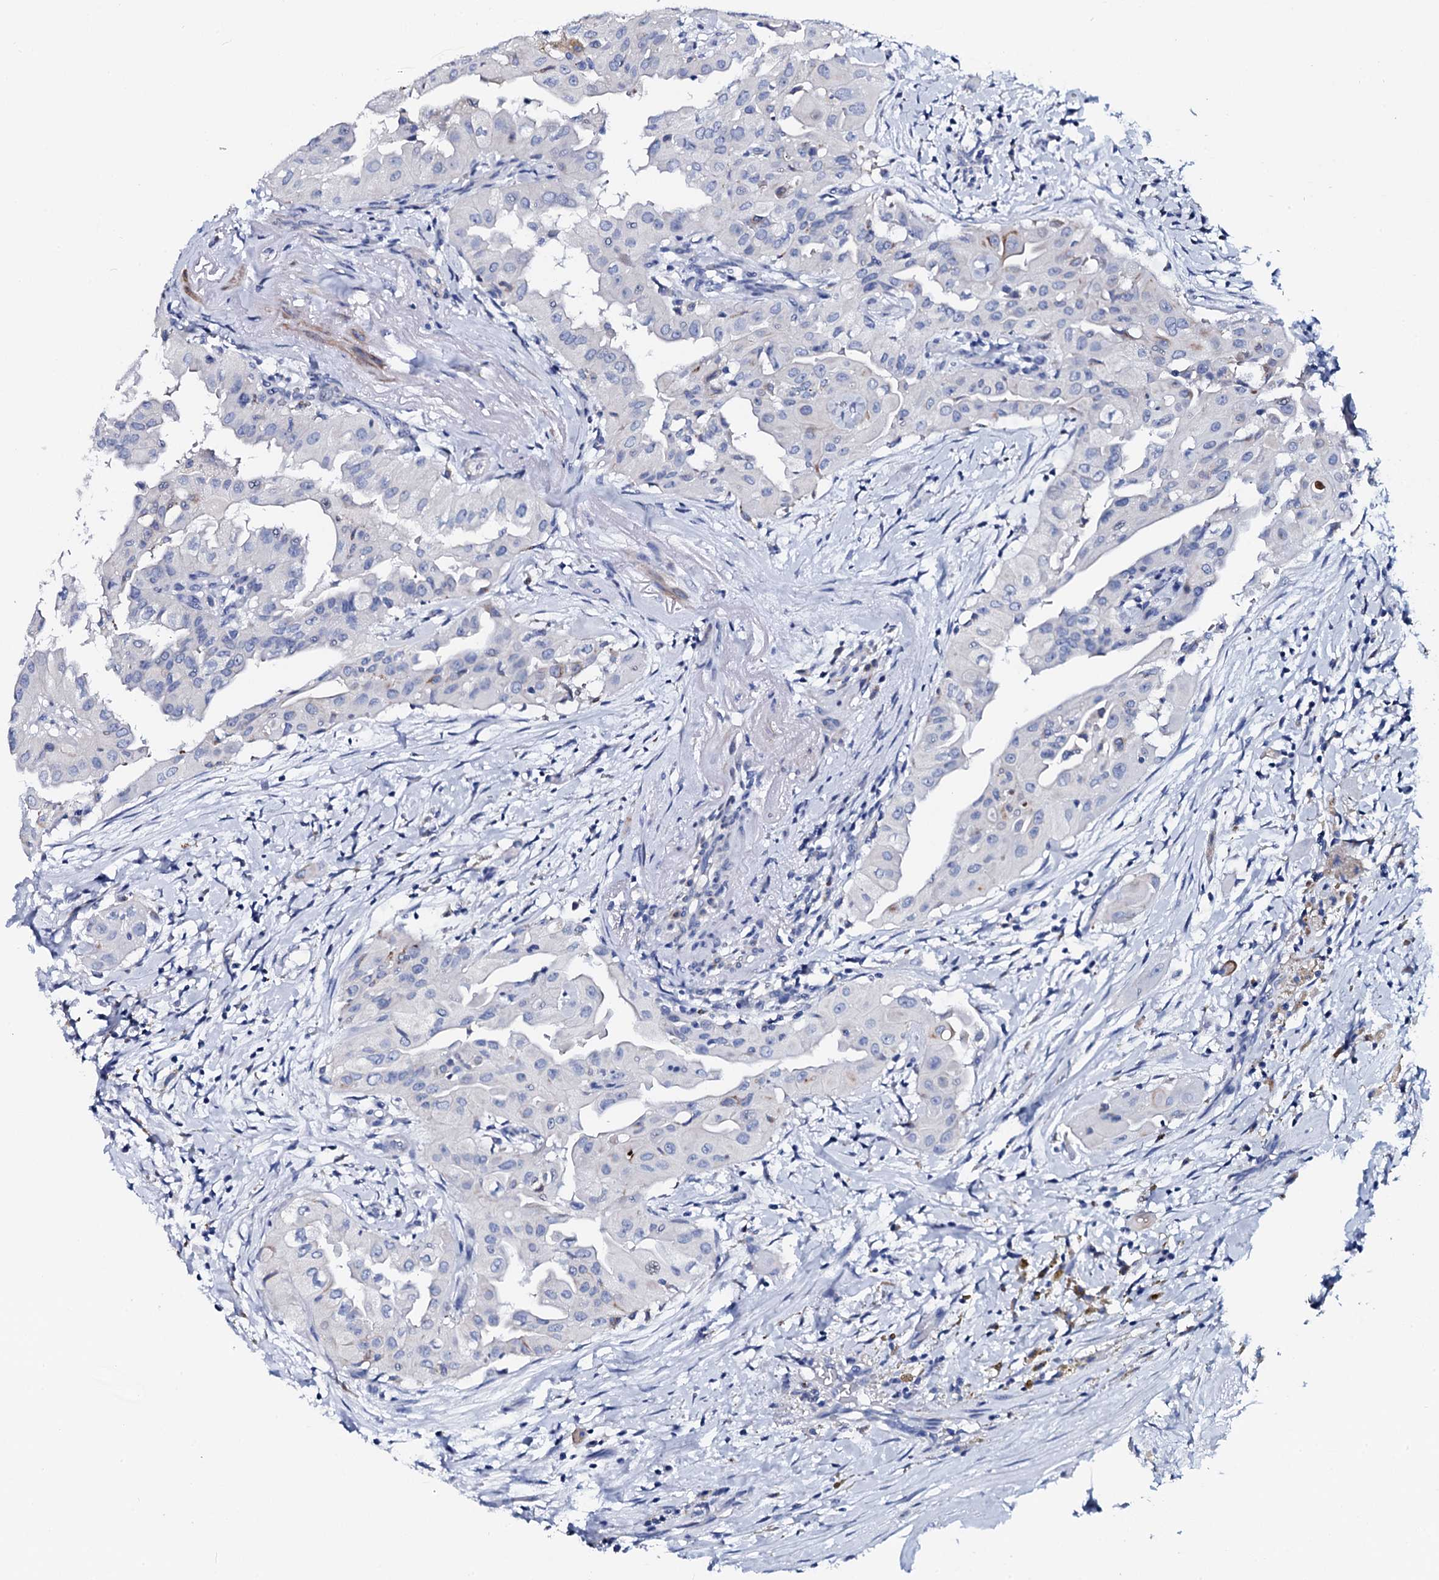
{"staining": {"intensity": "negative", "quantity": "none", "location": "none"}, "tissue": "thyroid cancer", "cell_type": "Tumor cells", "image_type": "cancer", "snomed": [{"axis": "morphology", "description": "Papillary adenocarcinoma, NOS"}, {"axis": "topography", "description": "Thyroid gland"}], "caption": "DAB immunohistochemical staining of thyroid papillary adenocarcinoma reveals no significant positivity in tumor cells.", "gene": "GYS2", "patient": {"sex": "female", "age": 59}}